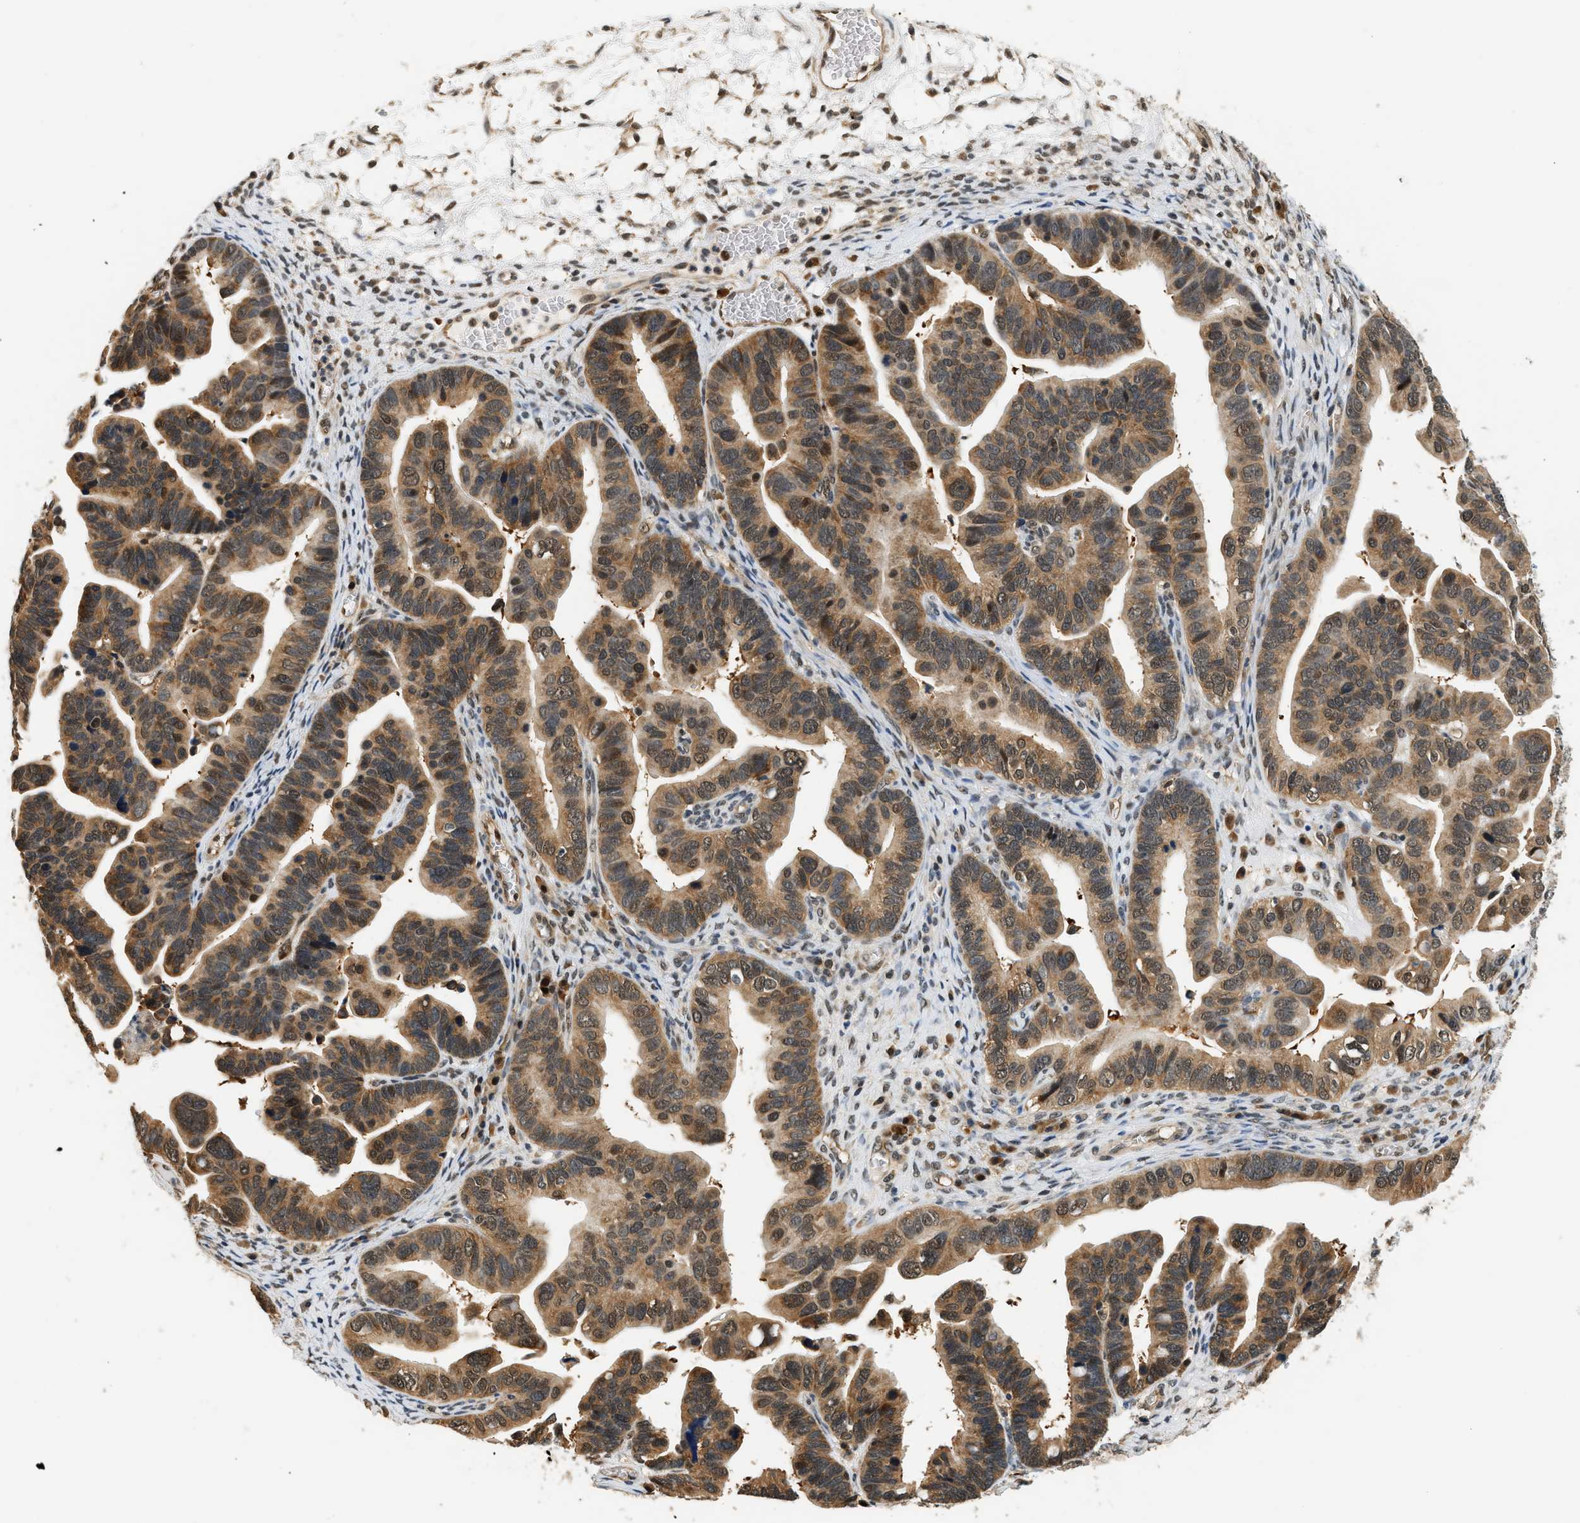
{"staining": {"intensity": "moderate", "quantity": ">75%", "location": "cytoplasmic/membranous"}, "tissue": "ovarian cancer", "cell_type": "Tumor cells", "image_type": "cancer", "snomed": [{"axis": "morphology", "description": "Cystadenocarcinoma, serous, NOS"}, {"axis": "topography", "description": "Ovary"}], "caption": "High-power microscopy captured an IHC micrograph of serous cystadenocarcinoma (ovarian), revealing moderate cytoplasmic/membranous positivity in approximately >75% of tumor cells.", "gene": "PSMD3", "patient": {"sex": "female", "age": 56}}